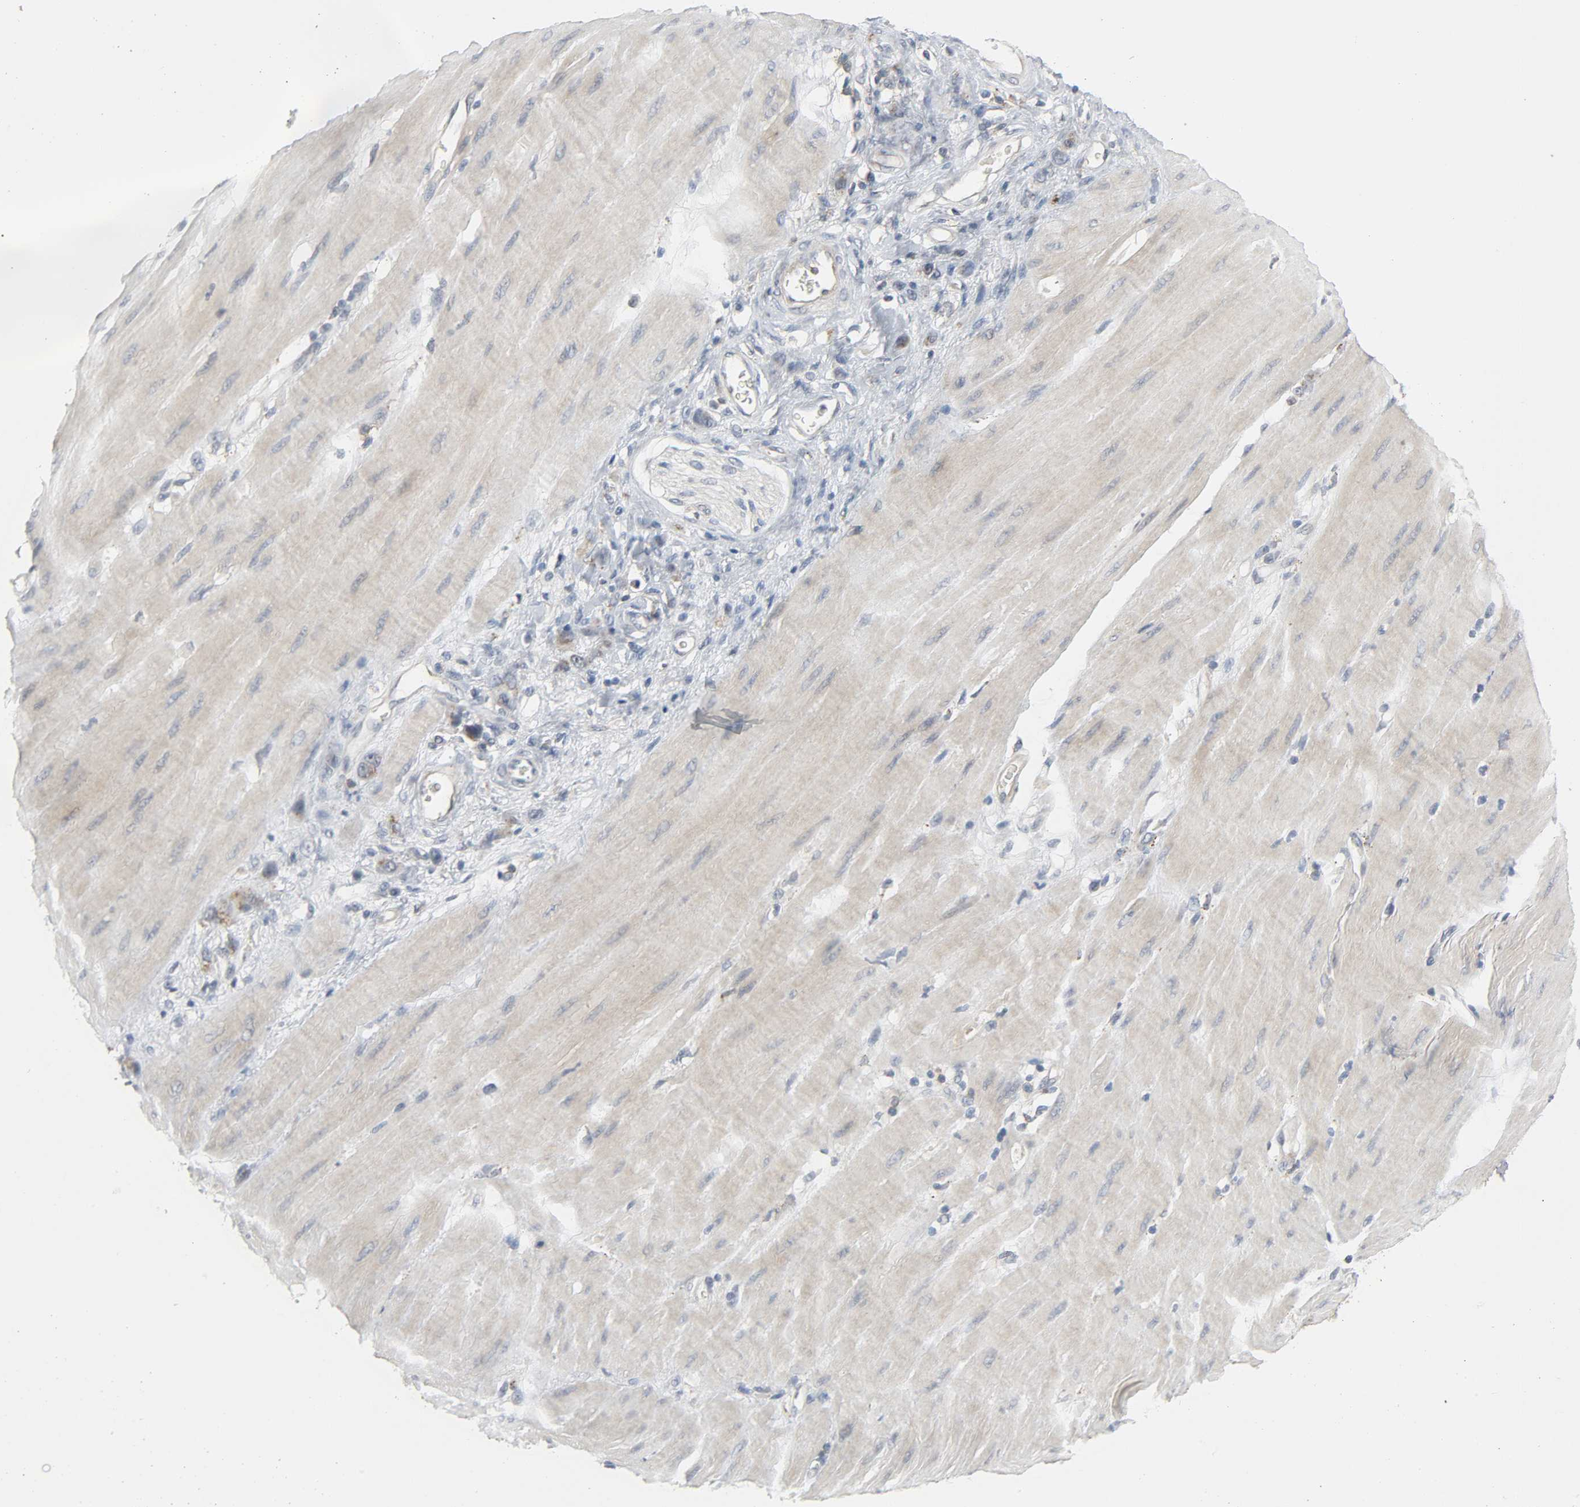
{"staining": {"intensity": "weak", "quantity": "<25%", "location": "cytoplasmic/membranous"}, "tissue": "stomach cancer", "cell_type": "Tumor cells", "image_type": "cancer", "snomed": [{"axis": "morphology", "description": "Adenocarcinoma, NOS"}, {"axis": "topography", "description": "Stomach"}], "caption": "Stomach cancer was stained to show a protein in brown. There is no significant expression in tumor cells.", "gene": "CD4", "patient": {"sex": "male", "age": 82}}